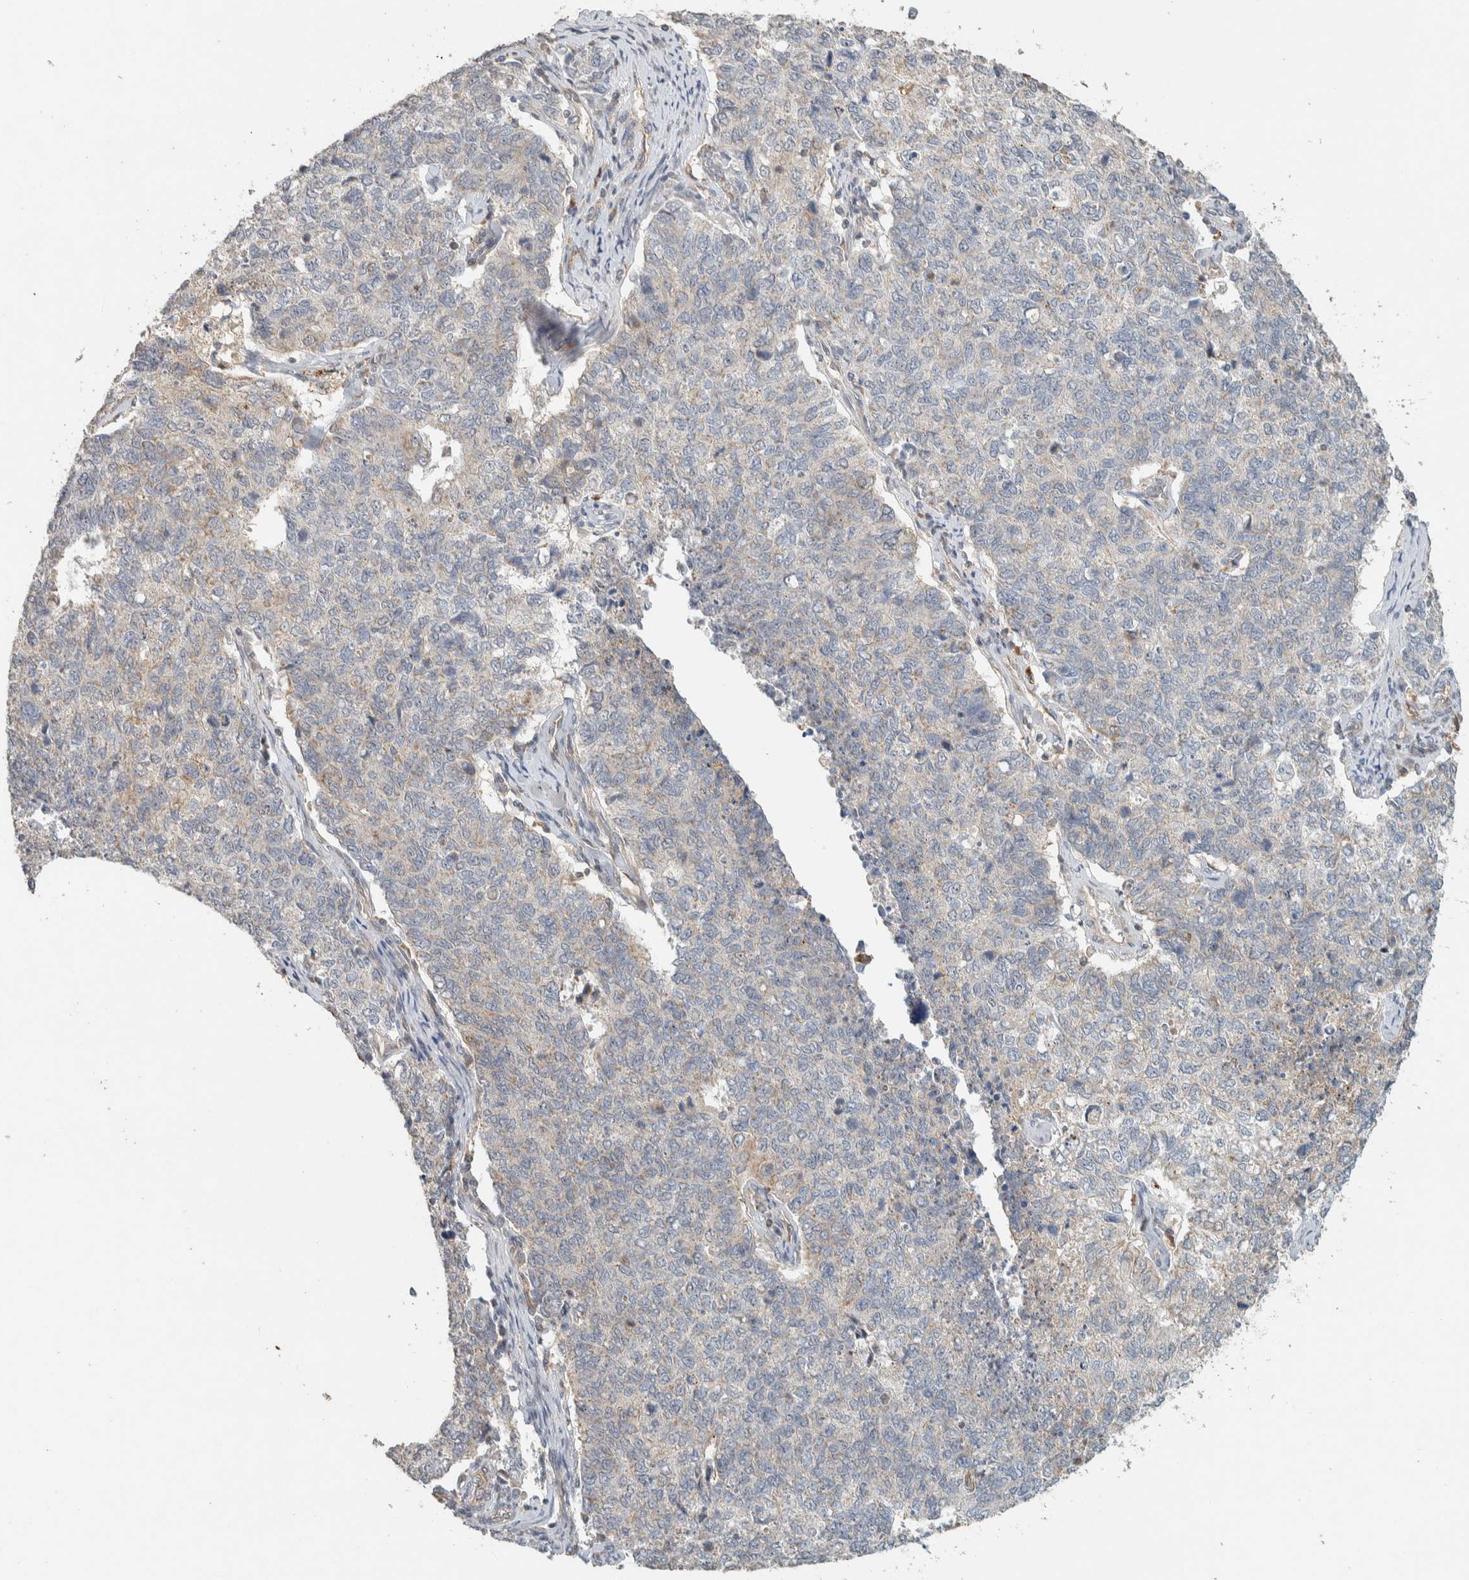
{"staining": {"intensity": "negative", "quantity": "none", "location": "none"}, "tissue": "cervical cancer", "cell_type": "Tumor cells", "image_type": "cancer", "snomed": [{"axis": "morphology", "description": "Squamous cell carcinoma, NOS"}, {"axis": "topography", "description": "Cervix"}], "caption": "Tumor cells show no significant positivity in cervical squamous cell carcinoma.", "gene": "PDE7B", "patient": {"sex": "female", "age": 63}}